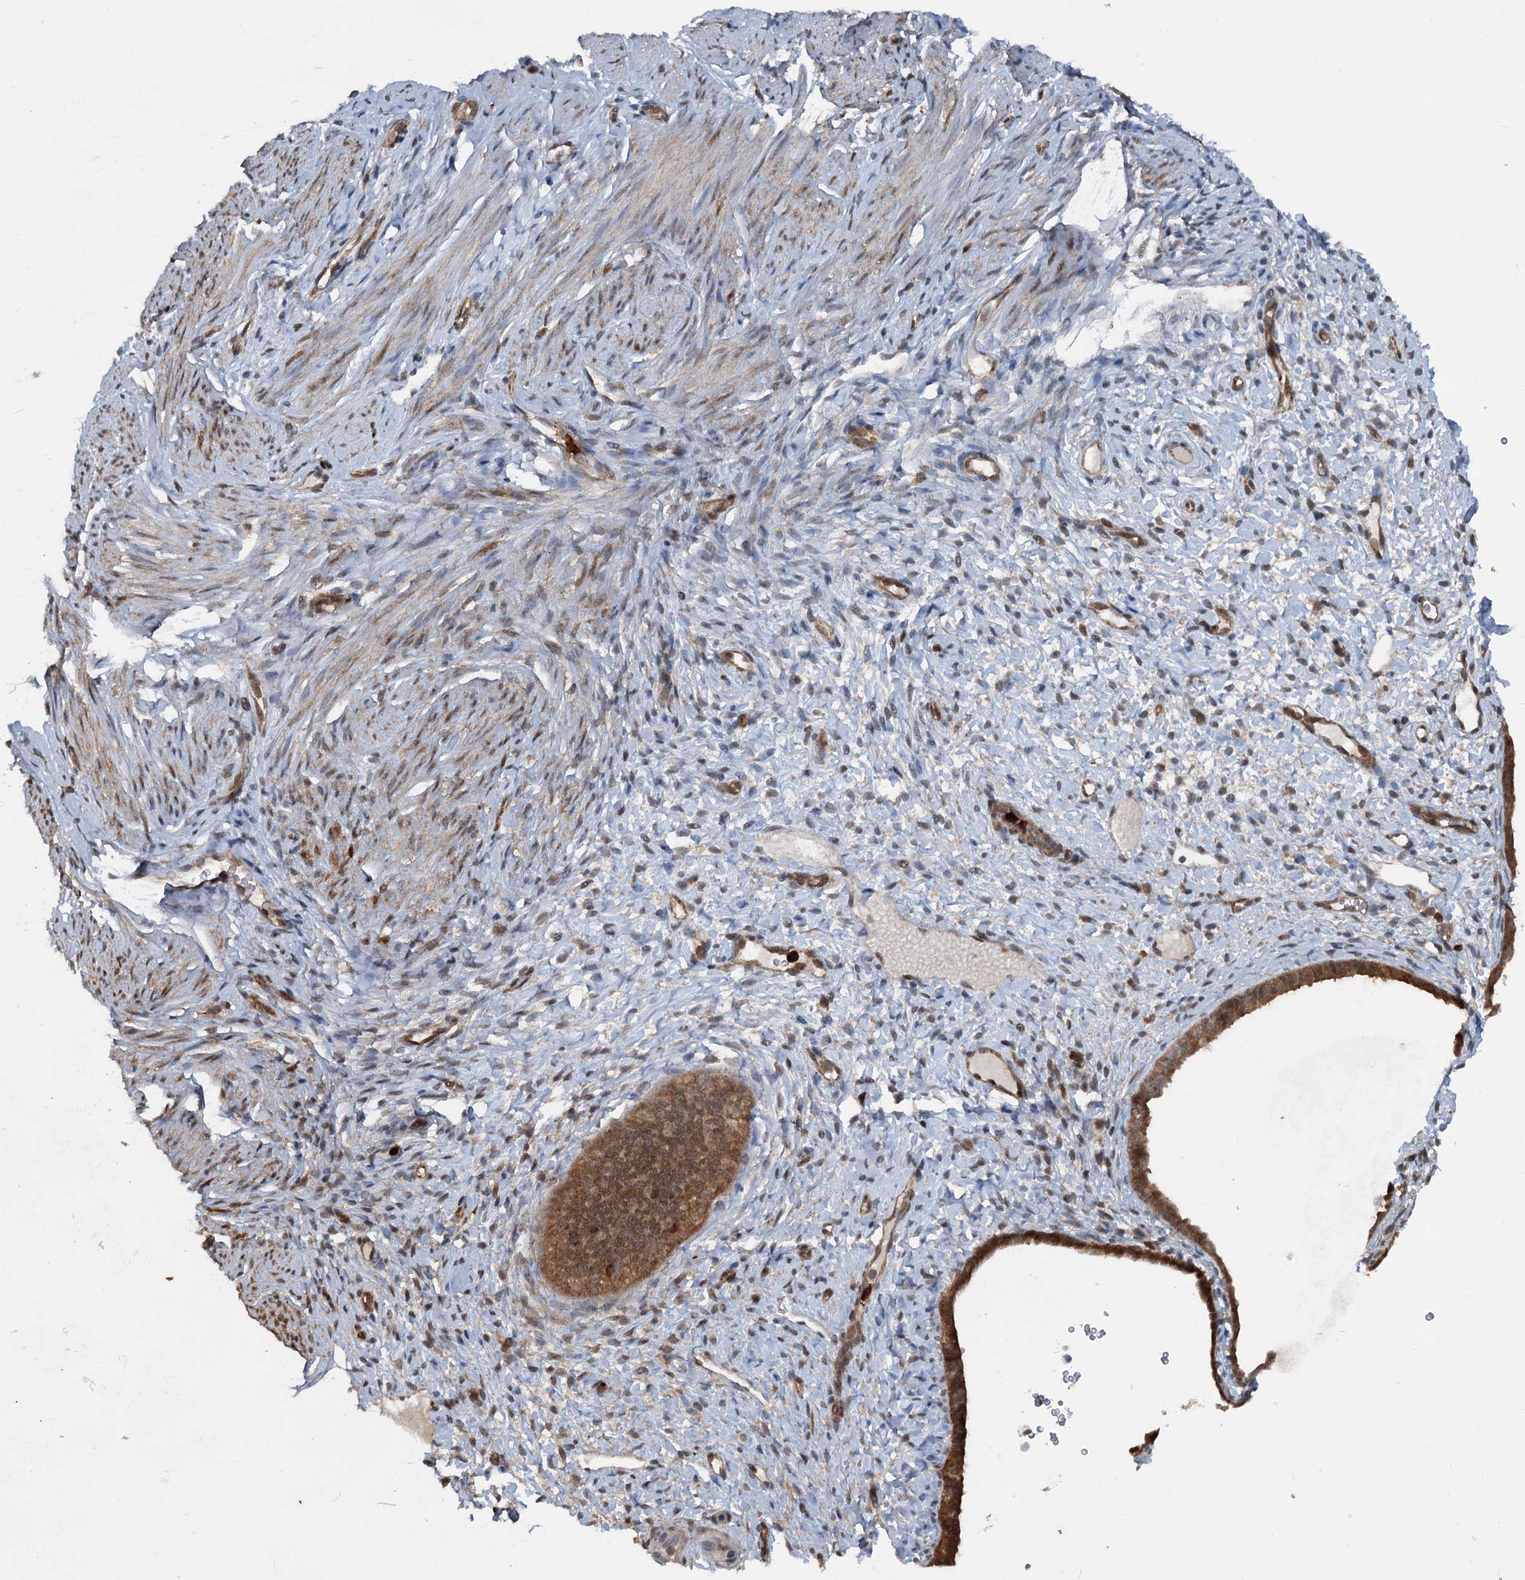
{"staining": {"intensity": "weak", "quantity": "<25%", "location": "cytoplasmic/membranous"}, "tissue": "endometrium", "cell_type": "Cells in endometrial stroma", "image_type": "normal", "snomed": [{"axis": "morphology", "description": "Normal tissue, NOS"}, {"axis": "topography", "description": "Endometrium"}], "caption": "A photomicrograph of endometrium stained for a protein demonstrates no brown staining in cells in endometrial stroma. (DAB IHC visualized using brightfield microscopy, high magnification).", "gene": "GPI", "patient": {"sex": "female", "age": 65}}